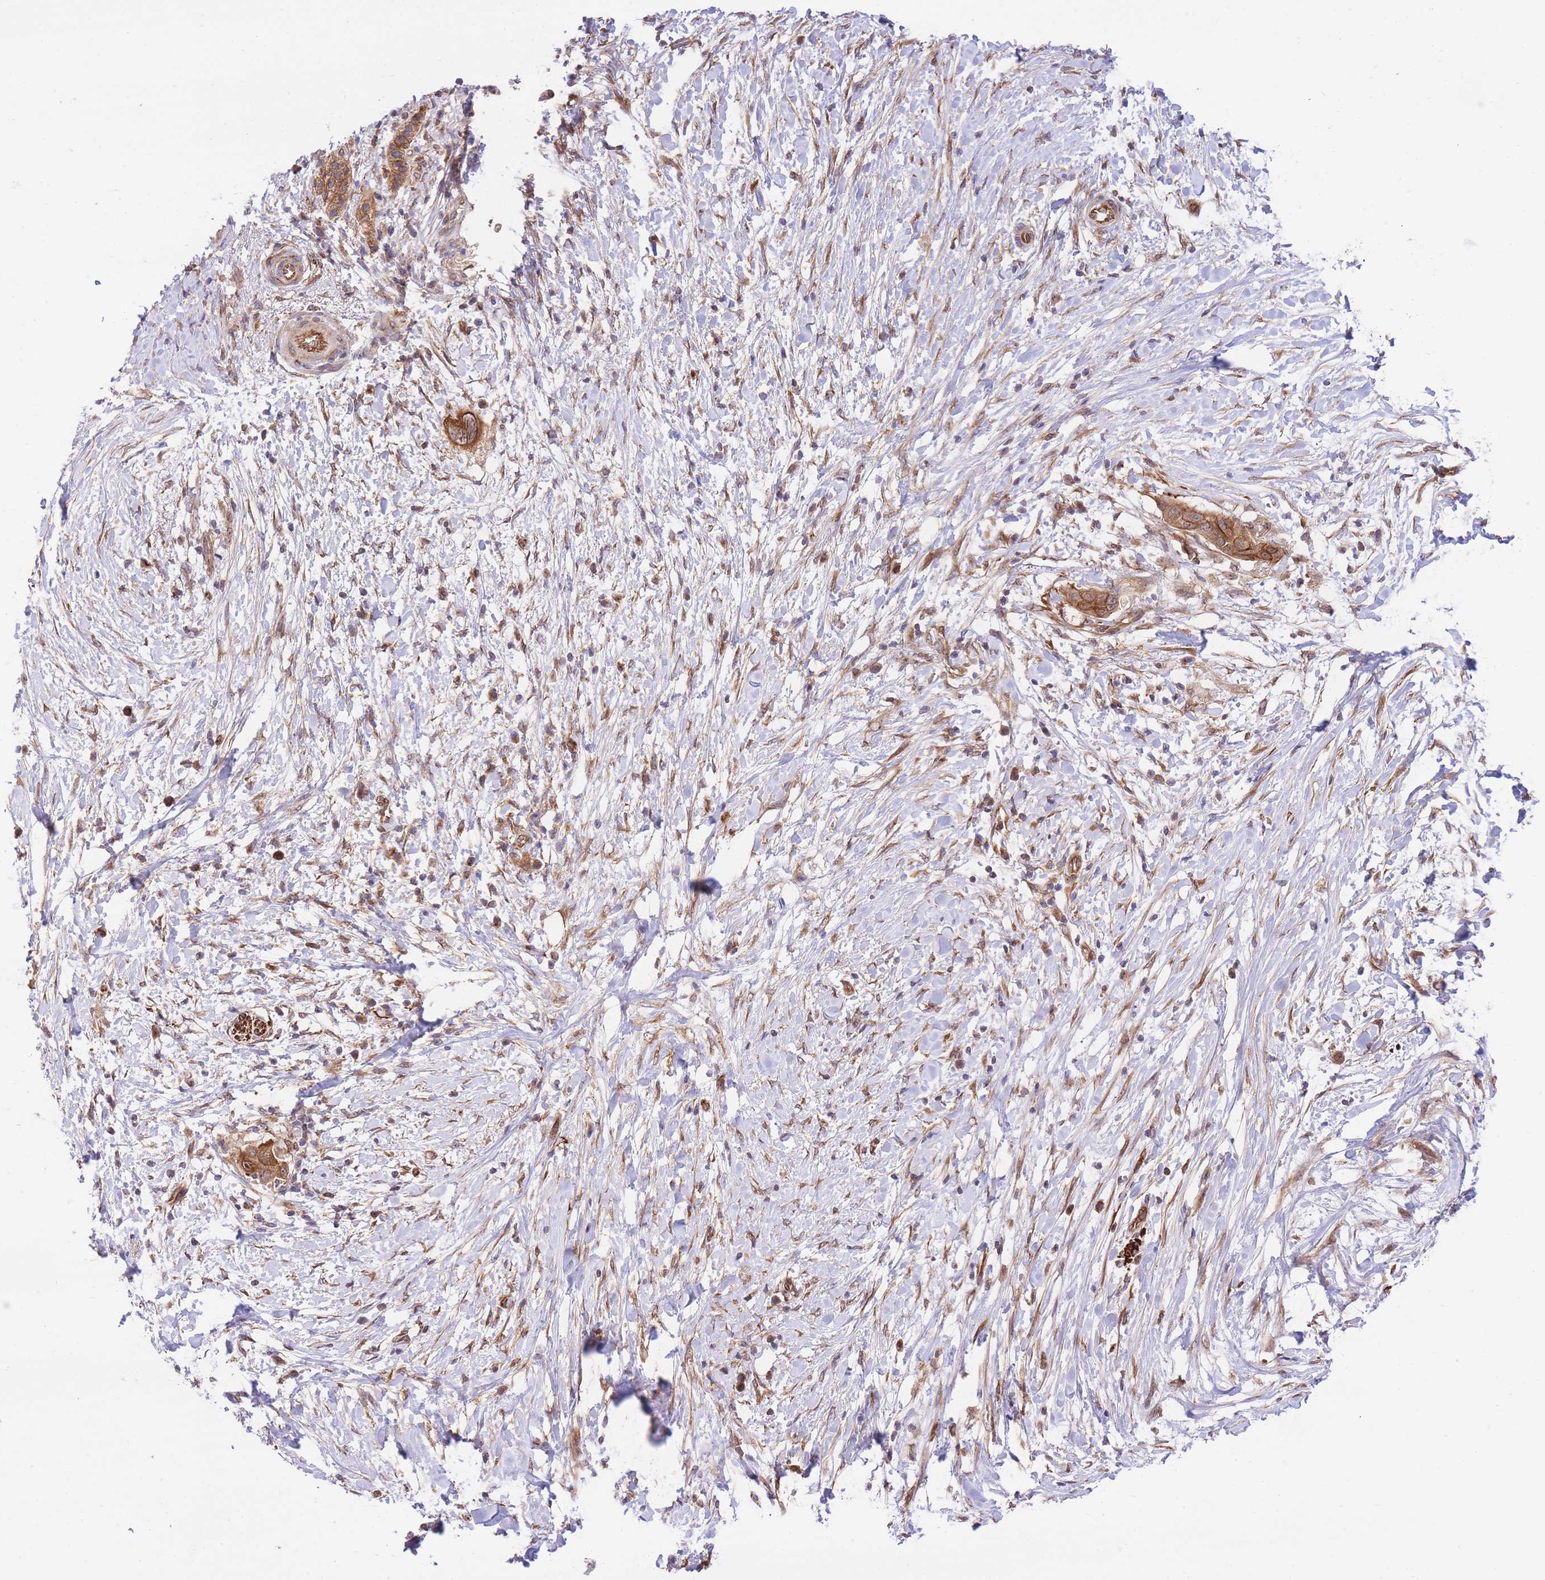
{"staining": {"intensity": "moderate", "quantity": ">75%", "location": "cytoplasmic/membranous,nuclear"}, "tissue": "pancreatic cancer", "cell_type": "Tumor cells", "image_type": "cancer", "snomed": [{"axis": "morphology", "description": "Adenocarcinoma, NOS"}, {"axis": "topography", "description": "Pancreas"}], "caption": "This is an image of immunohistochemistry (IHC) staining of pancreatic cancer, which shows moderate staining in the cytoplasmic/membranous and nuclear of tumor cells.", "gene": "EXOSC8", "patient": {"sex": "male", "age": 68}}